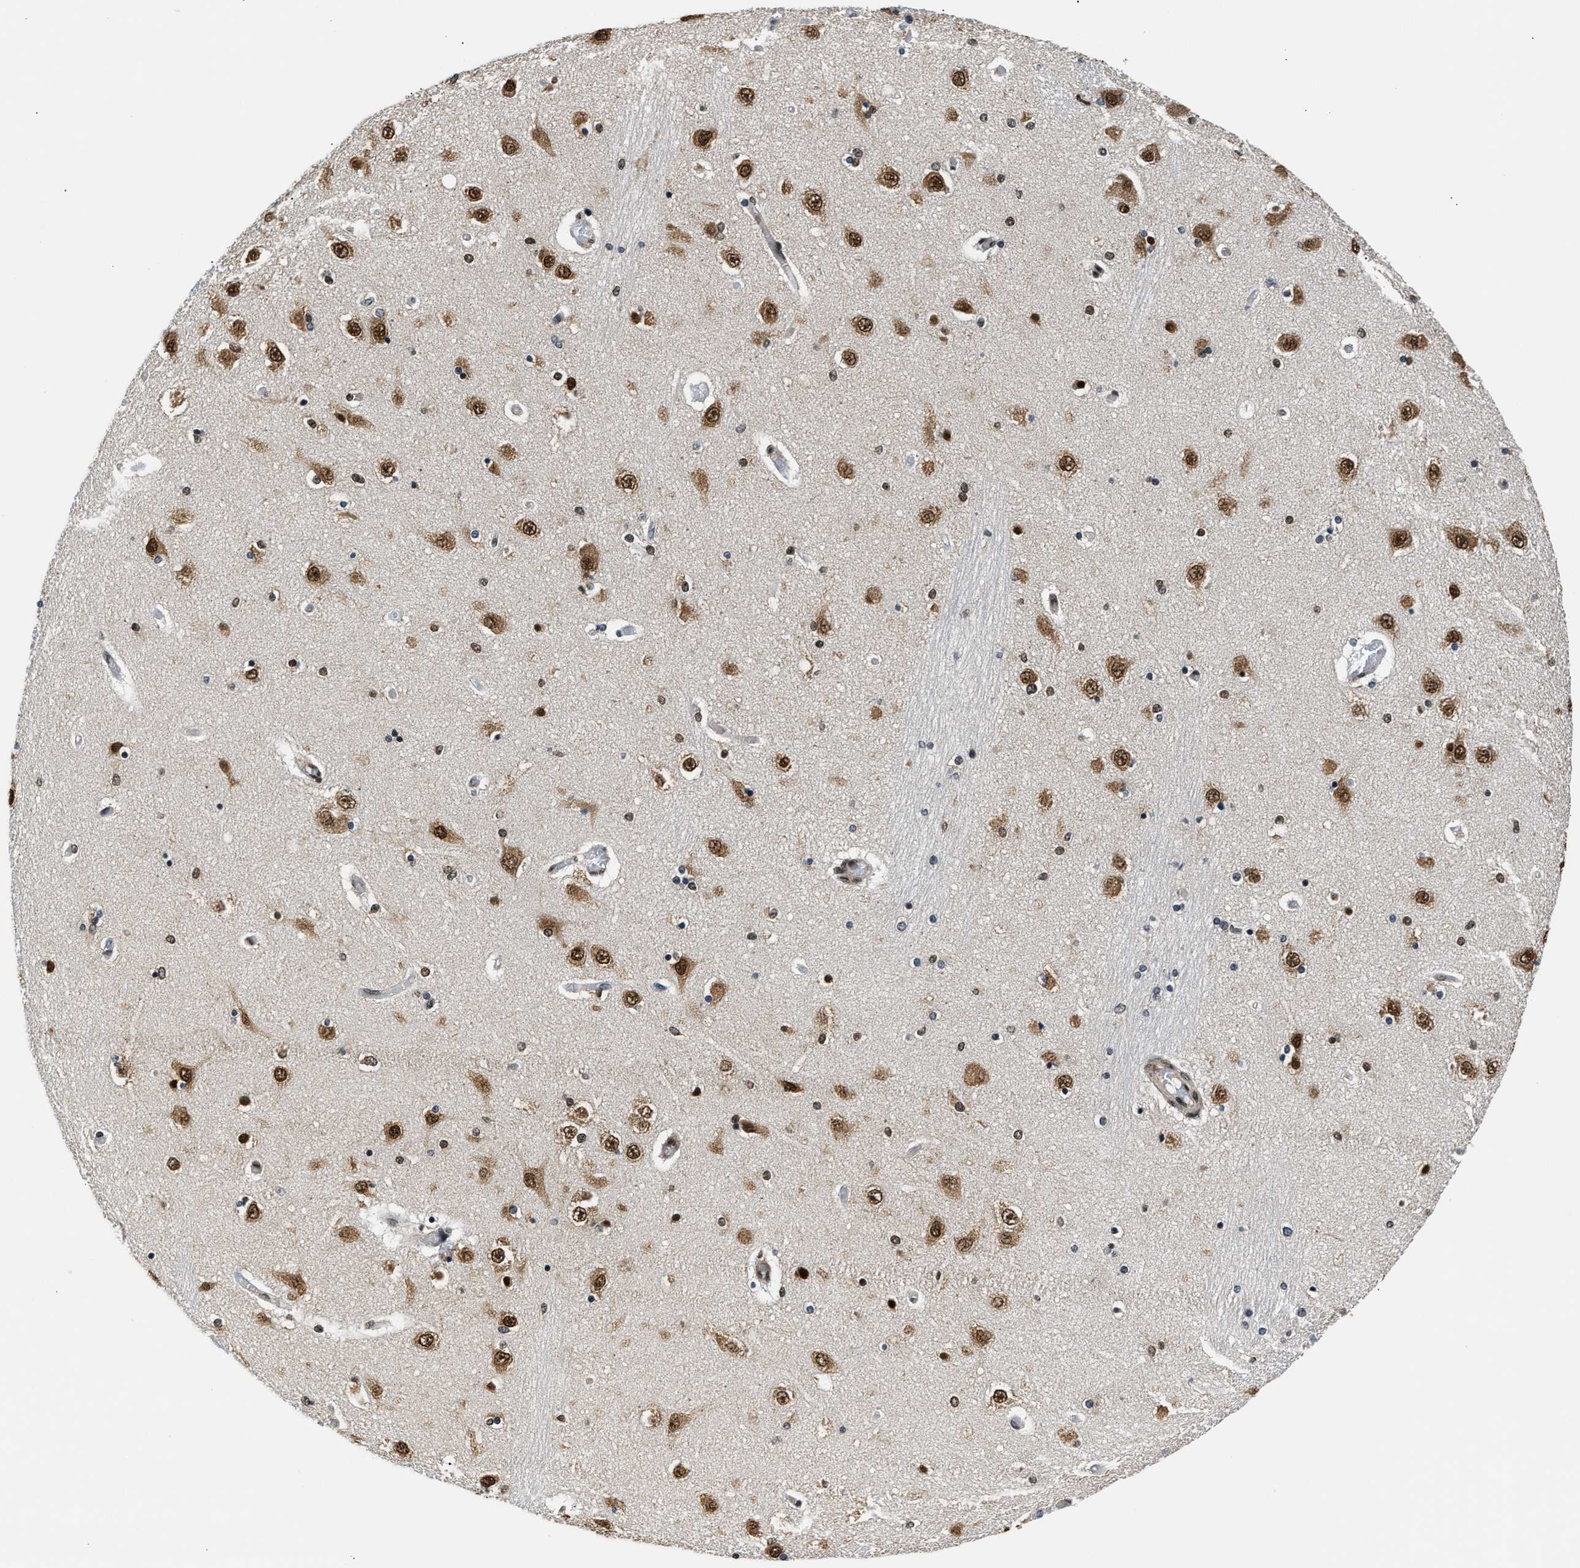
{"staining": {"intensity": "strong", "quantity": "<25%", "location": "cytoplasmic/membranous,nuclear"}, "tissue": "hippocampus", "cell_type": "Glial cells", "image_type": "normal", "snomed": [{"axis": "morphology", "description": "Normal tissue, NOS"}, {"axis": "topography", "description": "Hippocampus"}], "caption": "Glial cells exhibit medium levels of strong cytoplasmic/membranous,nuclear positivity in approximately <25% of cells in unremarkable human hippocampus.", "gene": "CCNDBP1", "patient": {"sex": "female", "age": 54}}